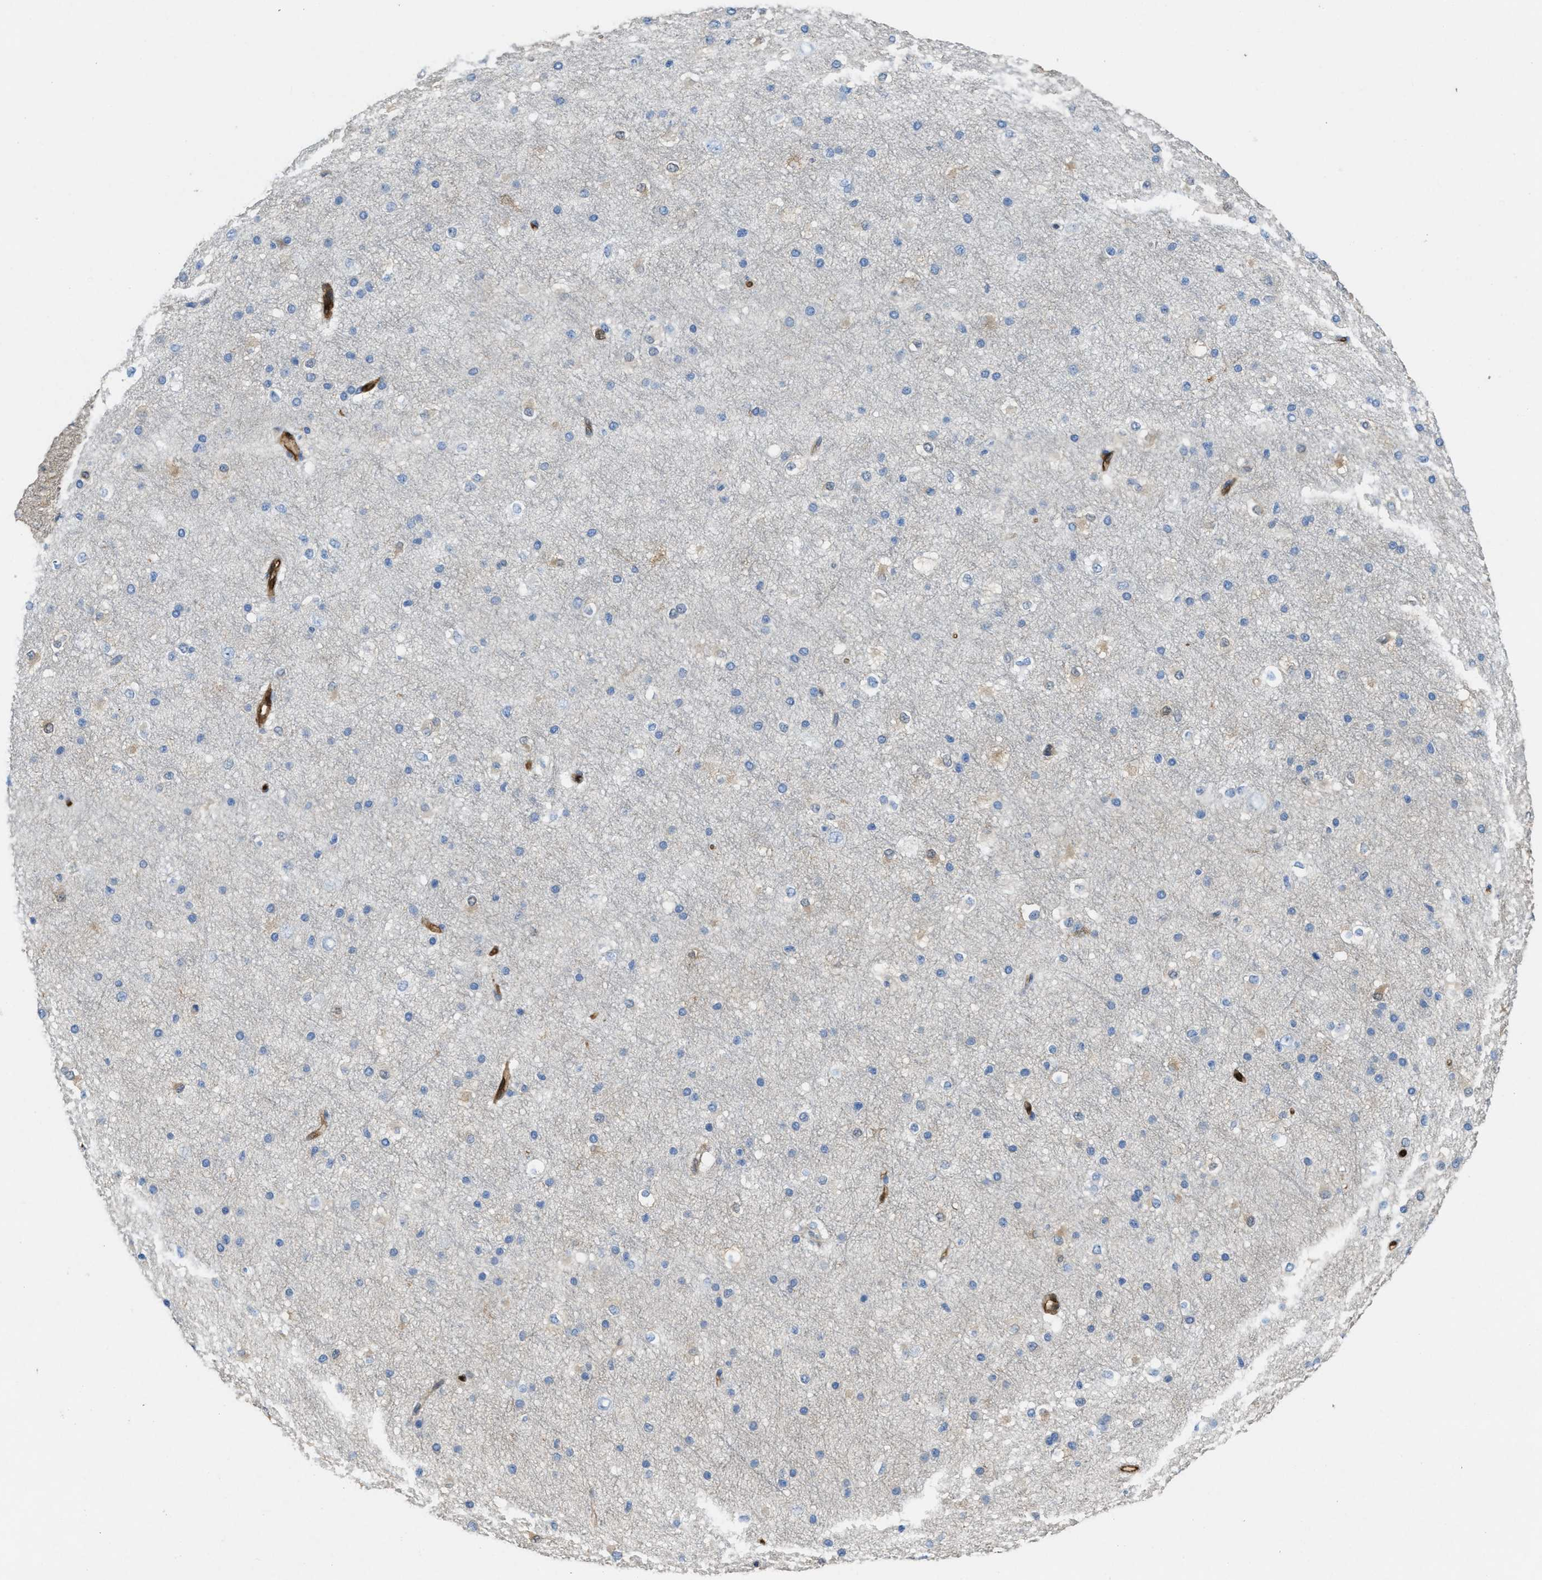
{"staining": {"intensity": "strong", "quantity": ">75%", "location": "cytoplasmic/membranous"}, "tissue": "cerebral cortex", "cell_type": "Endothelial cells", "image_type": "normal", "snomed": [{"axis": "morphology", "description": "Normal tissue, NOS"}, {"axis": "morphology", "description": "Developmental malformation"}, {"axis": "topography", "description": "Cerebral cortex"}], "caption": "This is a micrograph of immunohistochemistry staining of normal cerebral cortex, which shows strong positivity in the cytoplasmic/membranous of endothelial cells.", "gene": "ASS1", "patient": {"sex": "female", "age": 30}}